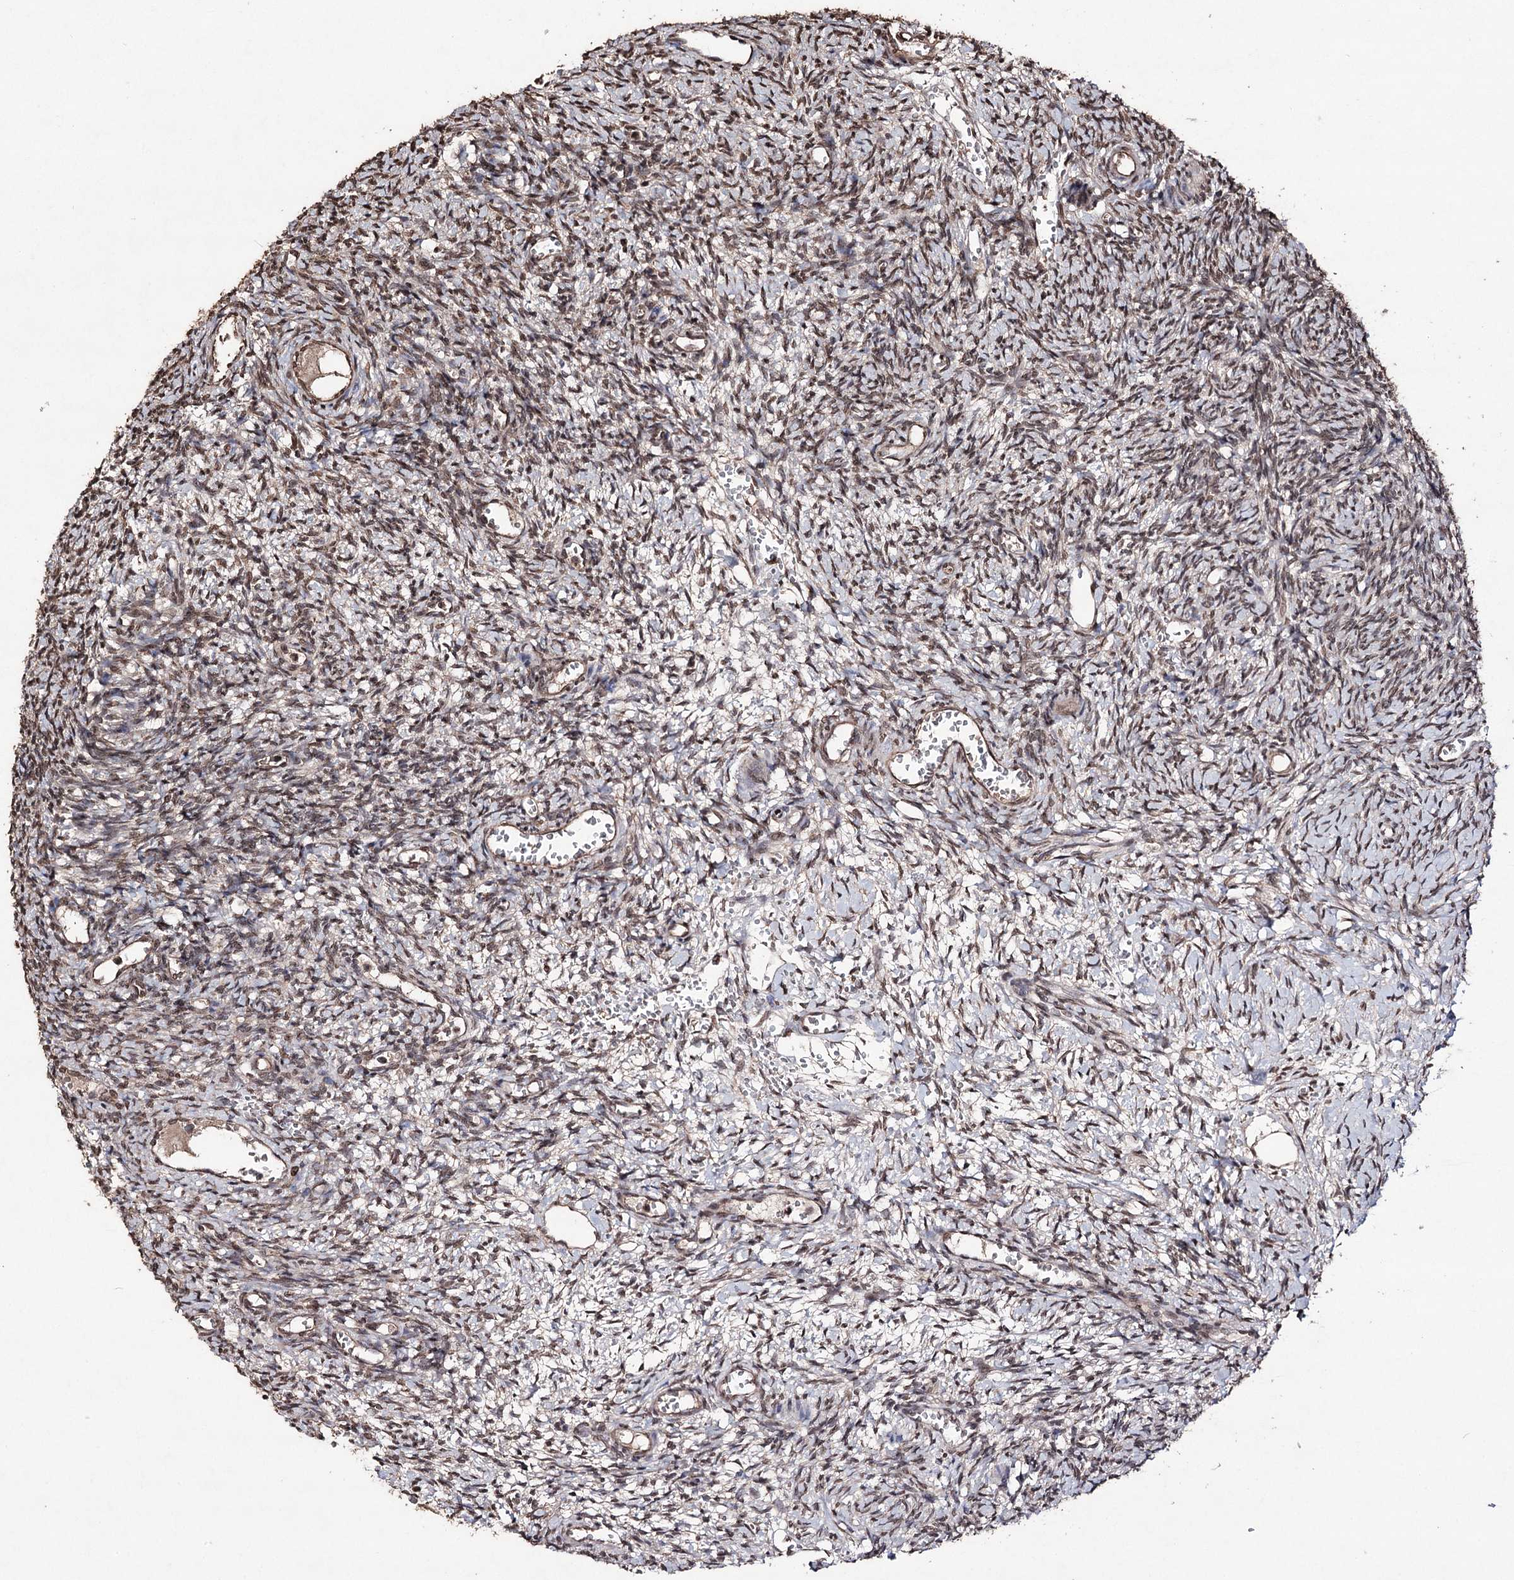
{"staining": {"intensity": "weak", "quantity": ">75%", "location": "cytoplasmic/membranous,nuclear"}, "tissue": "ovary", "cell_type": "Follicle cells", "image_type": "normal", "snomed": [{"axis": "morphology", "description": "Normal tissue, NOS"}, {"axis": "topography", "description": "Ovary"}], "caption": "Unremarkable ovary was stained to show a protein in brown. There is low levels of weak cytoplasmic/membranous,nuclear positivity in approximately >75% of follicle cells. The protein of interest is shown in brown color, while the nuclei are stained blue.", "gene": "ATG14", "patient": {"sex": "female", "age": 39}}